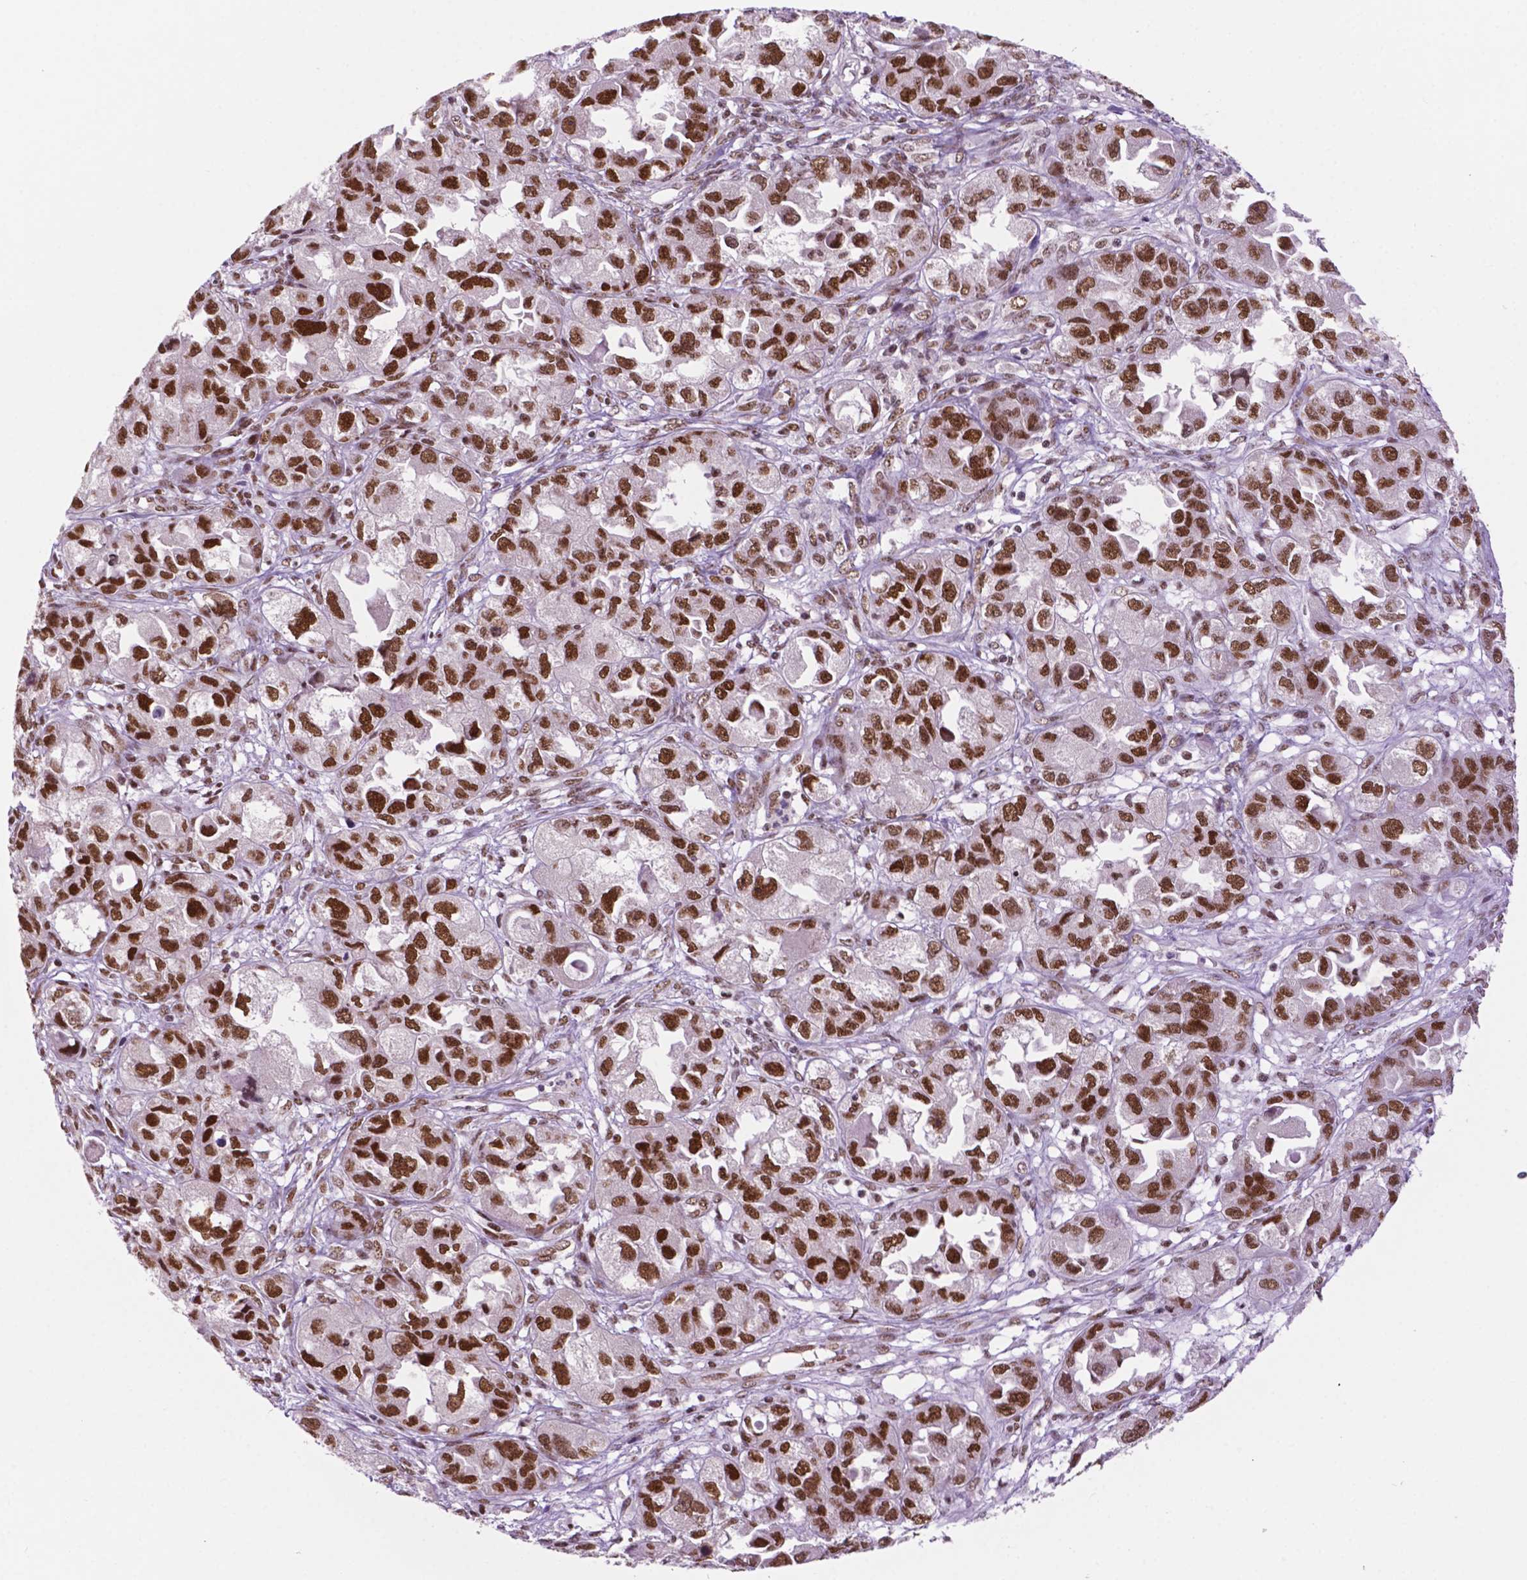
{"staining": {"intensity": "moderate", "quantity": "25%-75%", "location": "nuclear"}, "tissue": "ovarian cancer", "cell_type": "Tumor cells", "image_type": "cancer", "snomed": [{"axis": "morphology", "description": "Cystadenocarcinoma, serous, NOS"}, {"axis": "topography", "description": "Ovary"}], "caption": "Immunohistochemistry (DAB (3,3'-diaminobenzidine)) staining of human ovarian serous cystadenocarcinoma exhibits moderate nuclear protein expression in about 25%-75% of tumor cells.", "gene": "MLH1", "patient": {"sex": "female", "age": 84}}